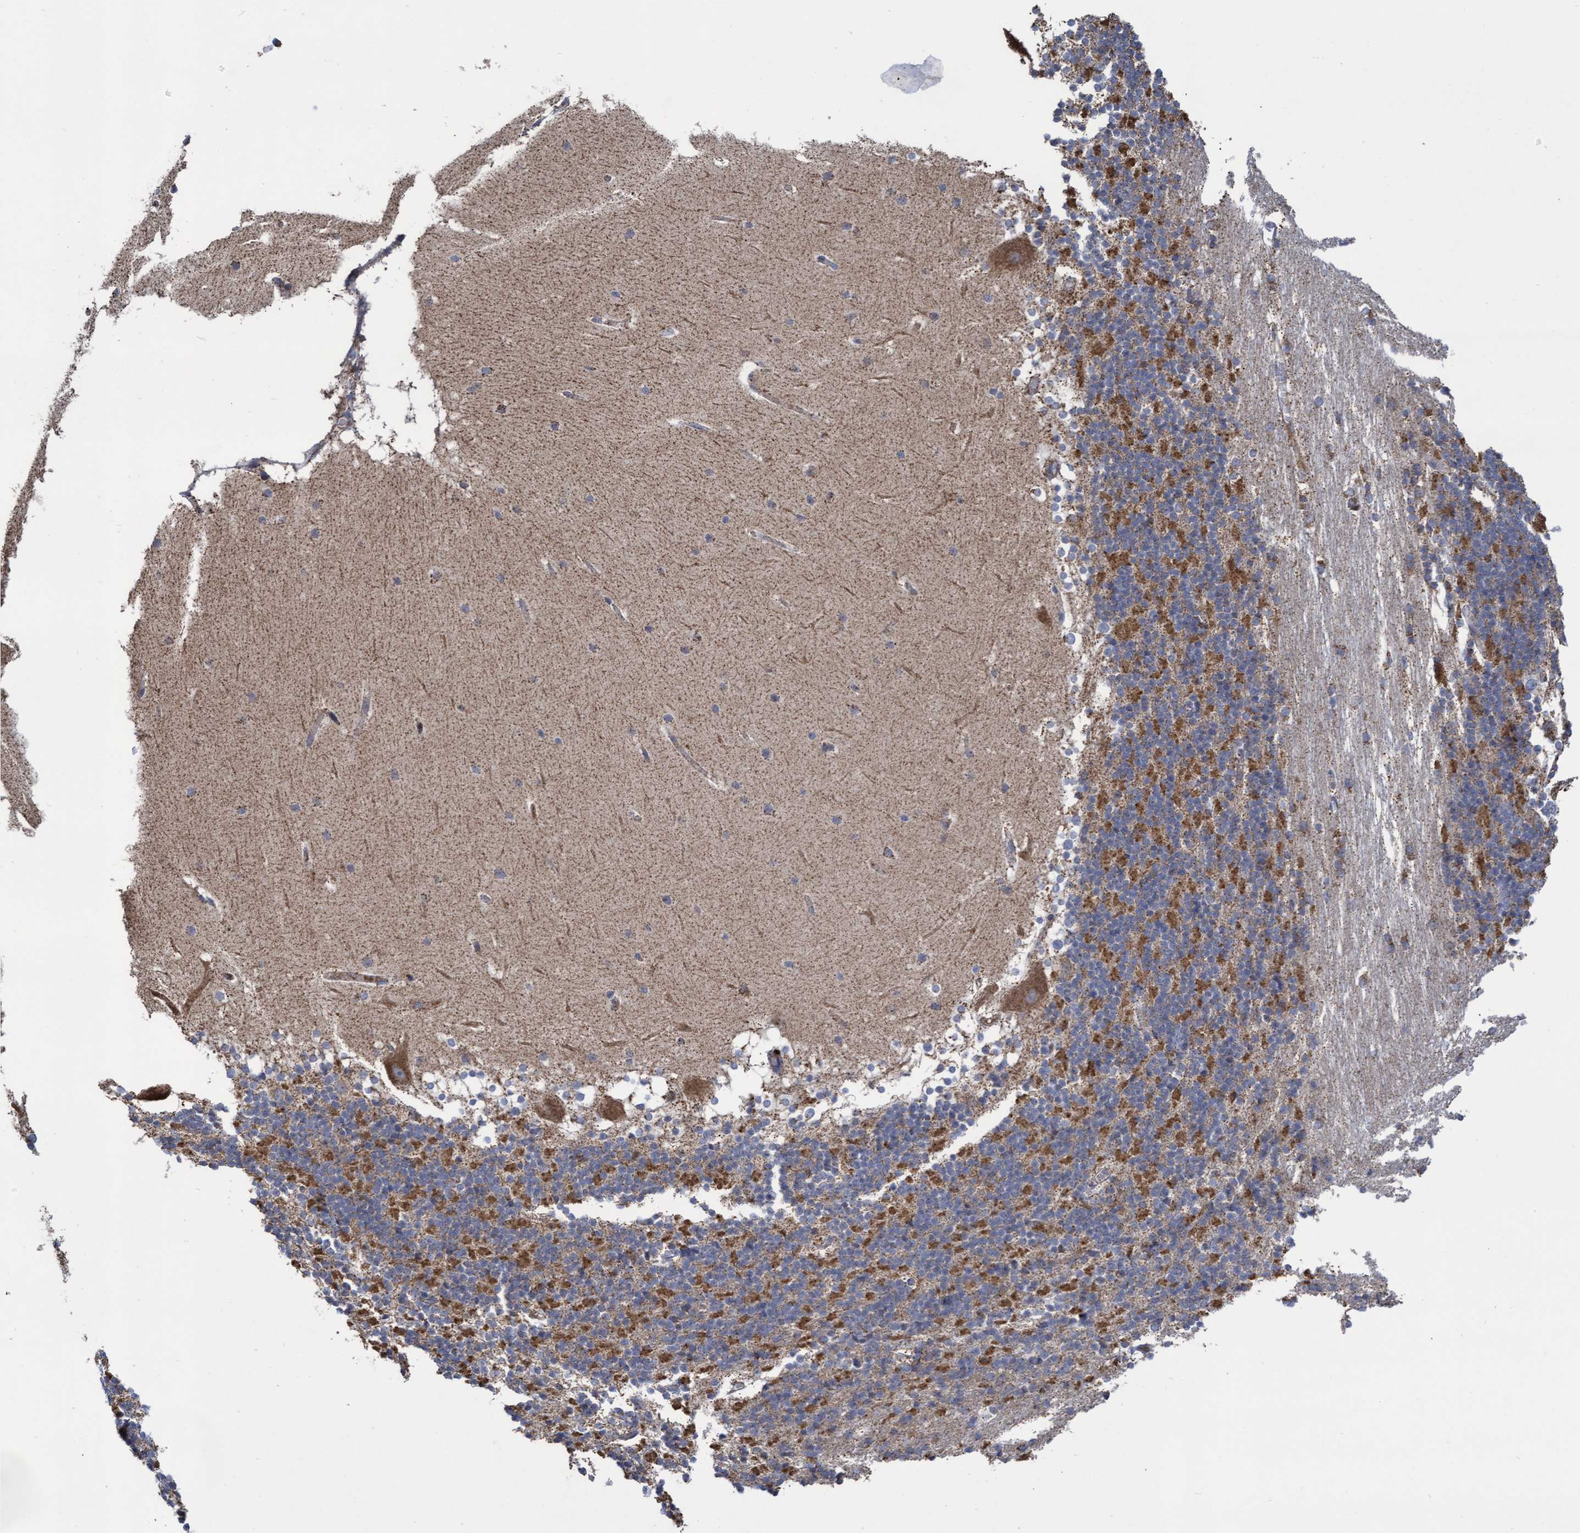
{"staining": {"intensity": "moderate", "quantity": "25%-75%", "location": "cytoplasmic/membranous"}, "tissue": "cerebellum", "cell_type": "Cells in granular layer", "image_type": "normal", "snomed": [{"axis": "morphology", "description": "Normal tissue, NOS"}, {"axis": "topography", "description": "Cerebellum"}], "caption": "An immunohistochemistry (IHC) micrograph of benign tissue is shown. Protein staining in brown highlights moderate cytoplasmic/membranous positivity in cerebellum within cells in granular layer.", "gene": "COBL", "patient": {"sex": "female", "age": 19}}